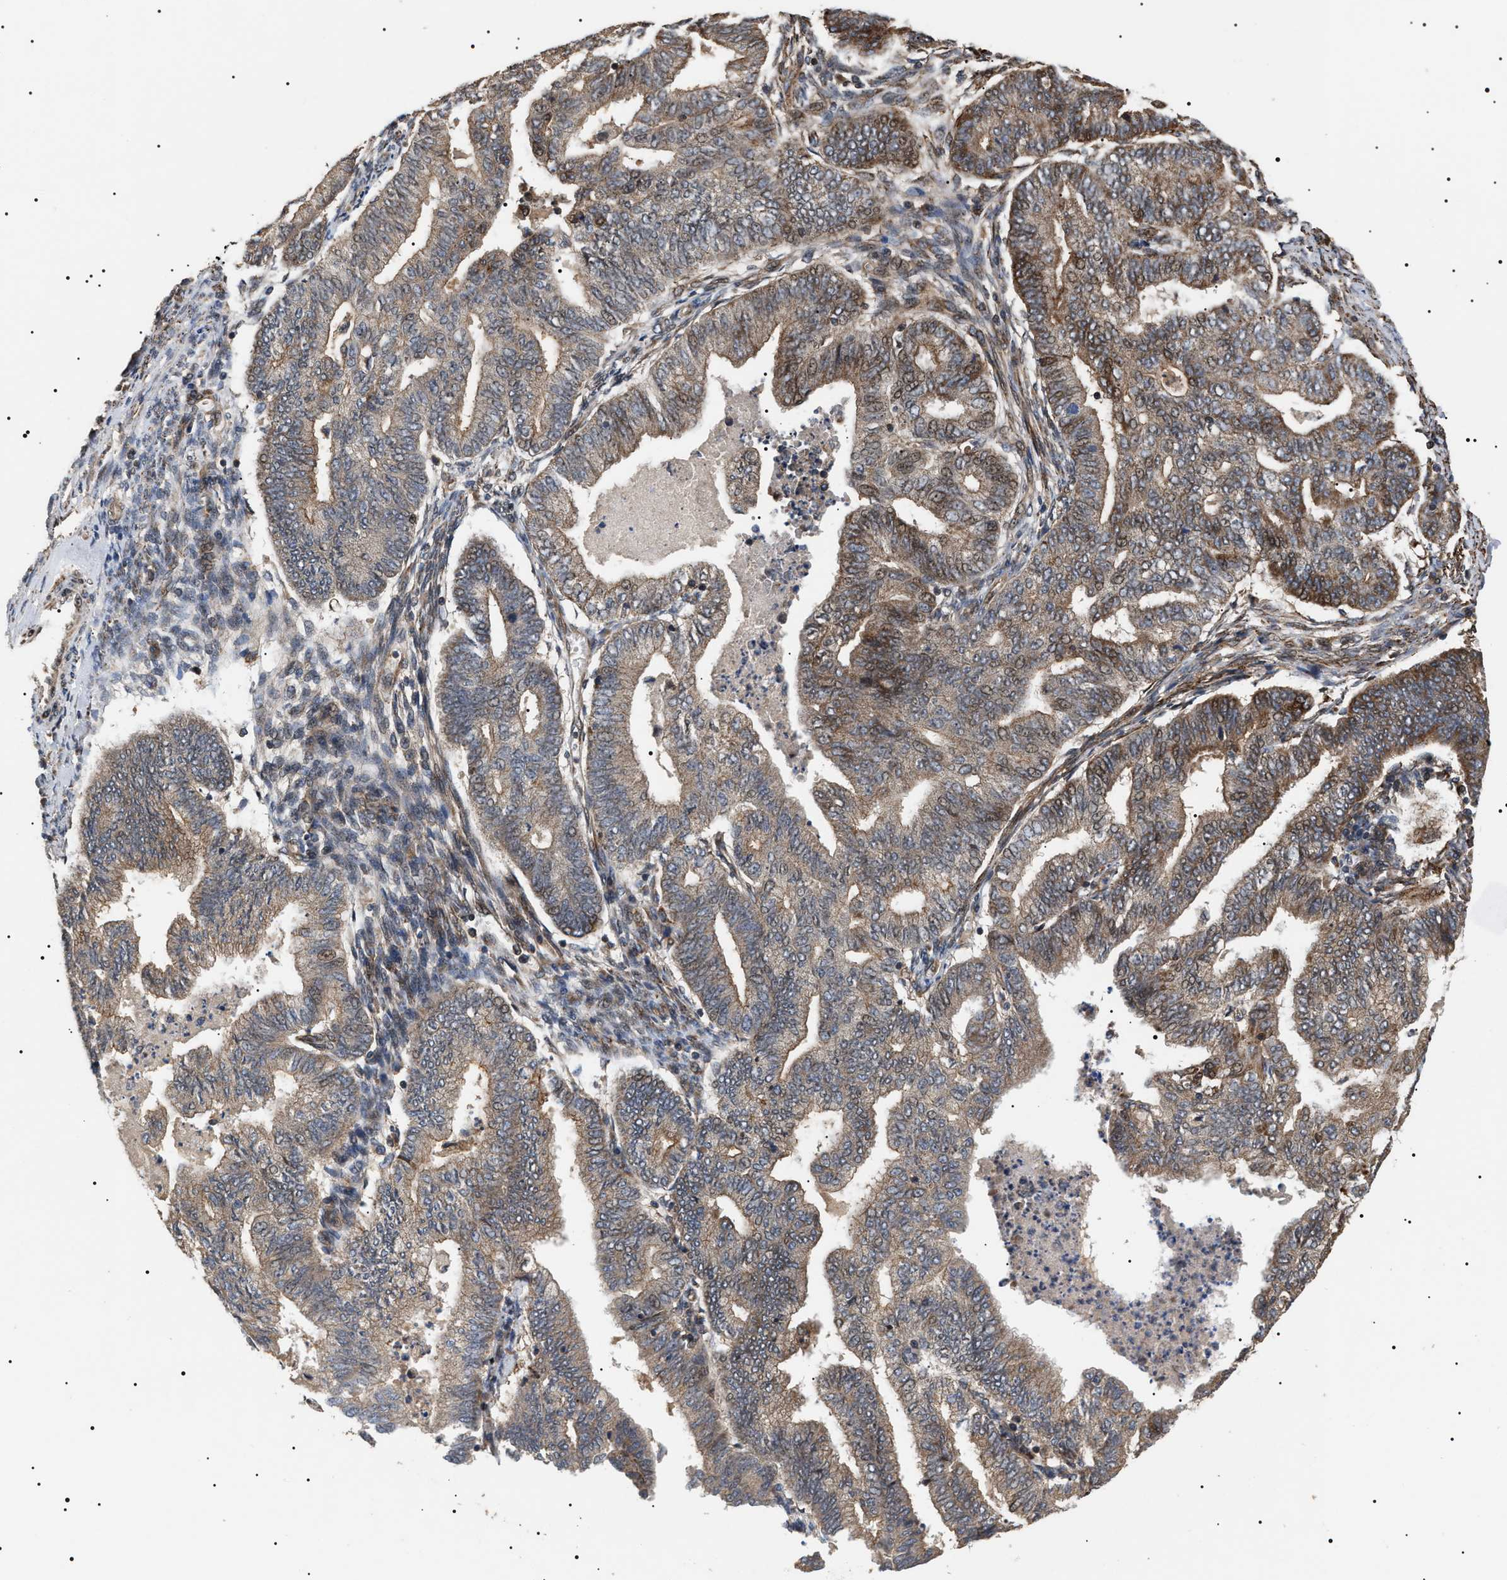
{"staining": {"intensity": "moderate", "quantity": ">75%", "location": "cytoplasmic/membranous,nuclear"}, "tissue": "endometrial cancer", "cell_type": "Tumor cells", "image_type": "cancer", "snomed": [{"axis": "morphology", "description": "Polyp, NOS"}, {"axis": "morphology", "description": "Adenocarcinoma, NOS"}, {"axis": "morphology", "description": "Adenoma, NOS"}, {"axis": "topography", "description": "Endometrium"}], "caption": "Immunohistochemistry (IHC) staining of endometrial cancer, which exhibits medium levels of moderate cytoplasmic/membranous and nuclear positivity in about >75% of tumor cells indicating moderate cytoplasmic/membranous and nuclear protein expression. The staining was performed using DAB (3,3'-diaminobenzidine) (brown) for protein detection and nuclei were counterstained in hematoxylin (blue).", "gene": "ZBTB26", "patient": {"sex": "female", "age": 79}}